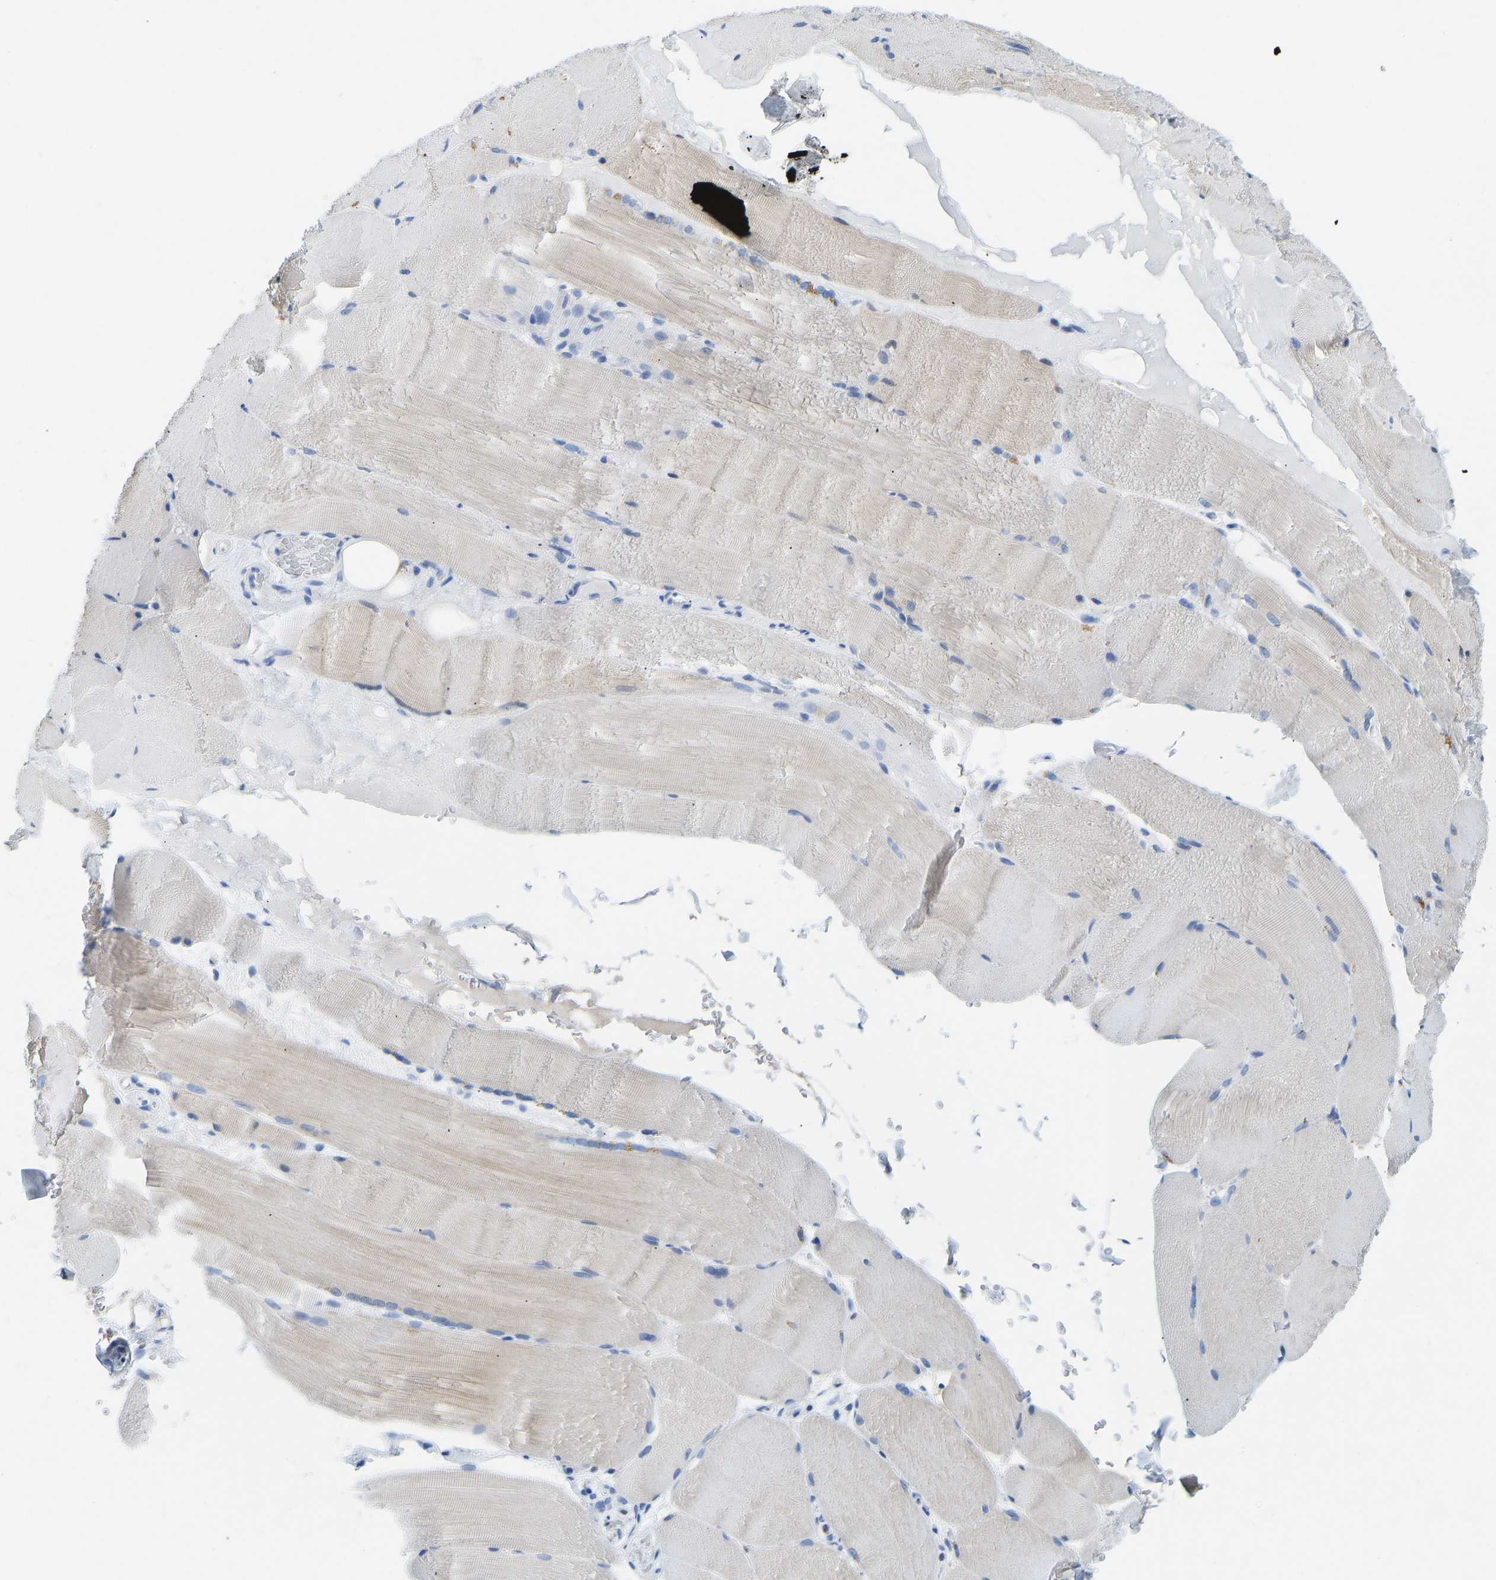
{"staining": {"intensity": "weak", "quantity": "25%-75%", "location": "cytoplasmic/membranous"}, "tissue": "skeletal muscle", "cell_type": "Myocytes", "image_type": "normal", "snomed": [{"axis": "morphology", "description": "Normal tissue, NOS"}, {"axis": "topography", "description": "Skin"}, {"axis": "topography", "description": "Skeletal muscle"}], "caption": "The immunohistochemical stain shows weak cytoplasmic/membranous expression in myocytes of benign skeletal muscle. The protein is shown in brown color, while the nuclei are stained blue.", "gene": "NKAIN3", "patient": {"sex": "male", "age": 83}}